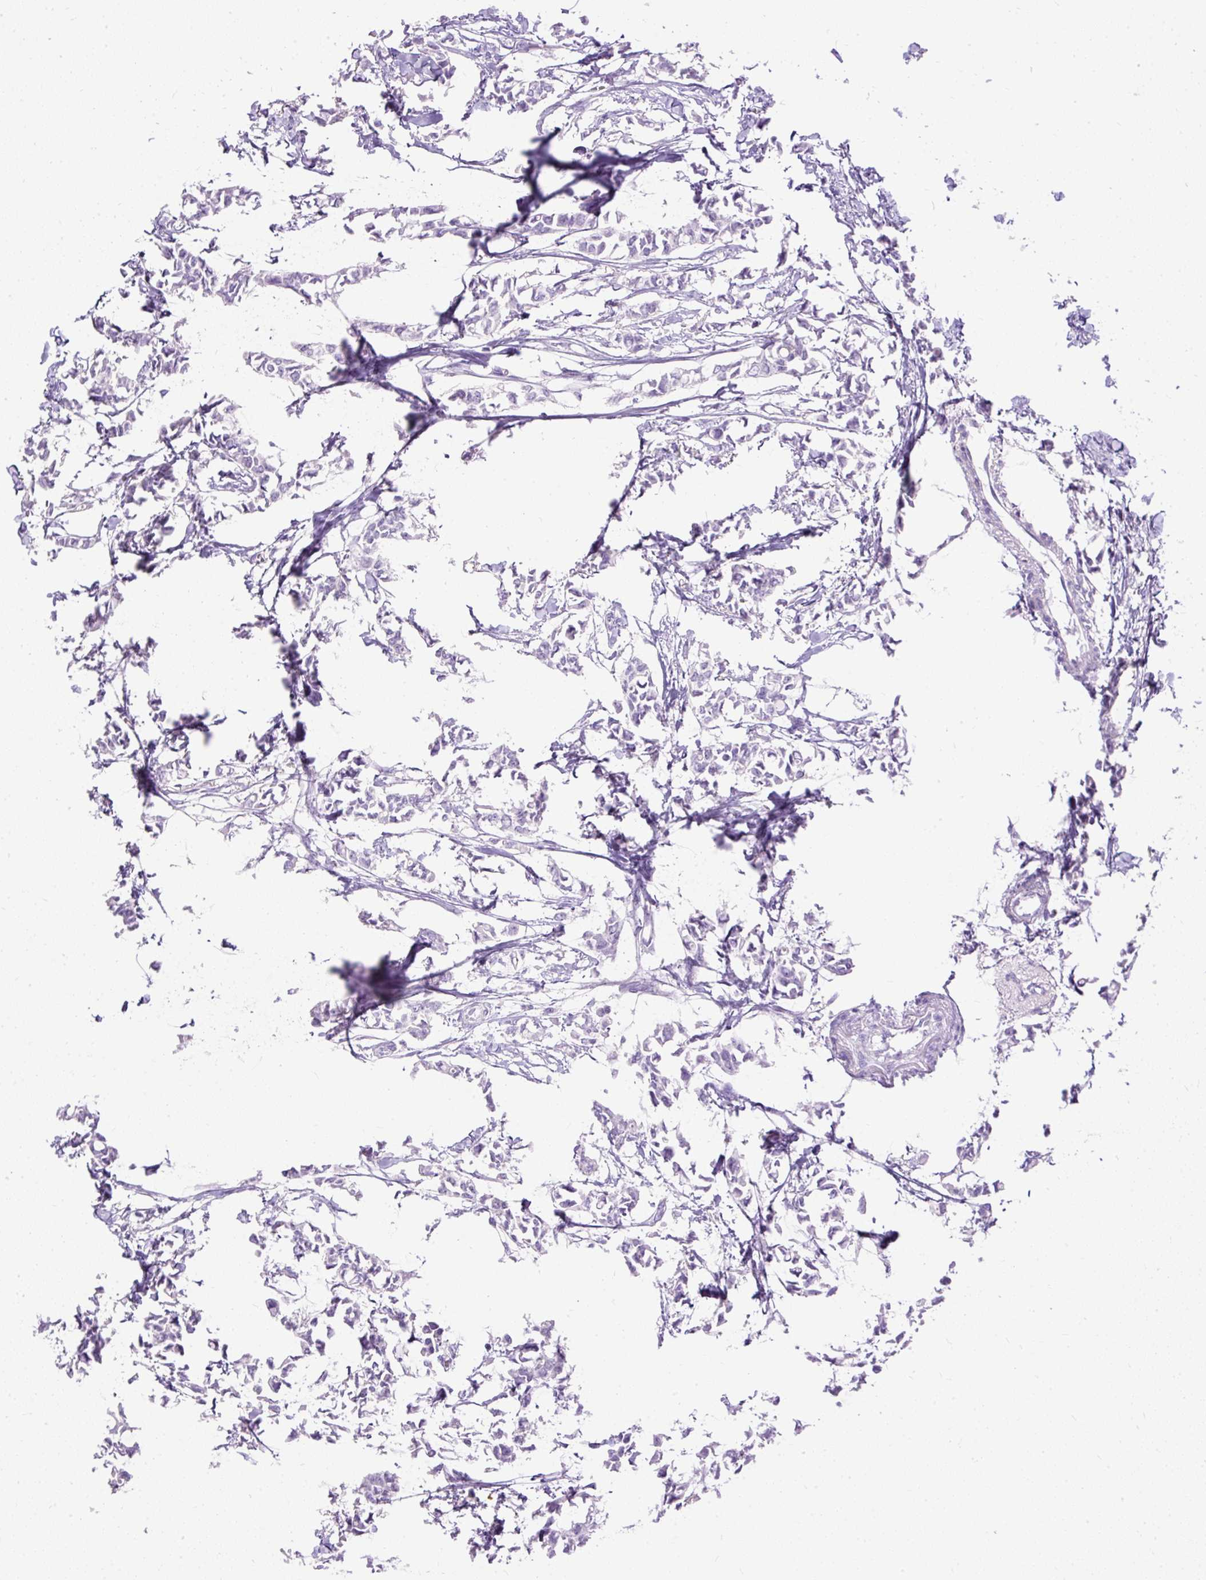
{"staining": {"intensity": "negative", "quantity": "none", "location": "none"}, "tissue": "breast cancer", "cell_type": "Tumor cells", "image_type": "cancer", "snomed": [{"axis": "morphology", "description": "Duct carcinoma"}, {"axis": "topography", "description": "Breast"}], "caption": "Tumor cells are negative for protein expression in human breast invasive ductal carcinoma.", "gene": "HEY1", "patient": {"sex": "female", "age": 41}}